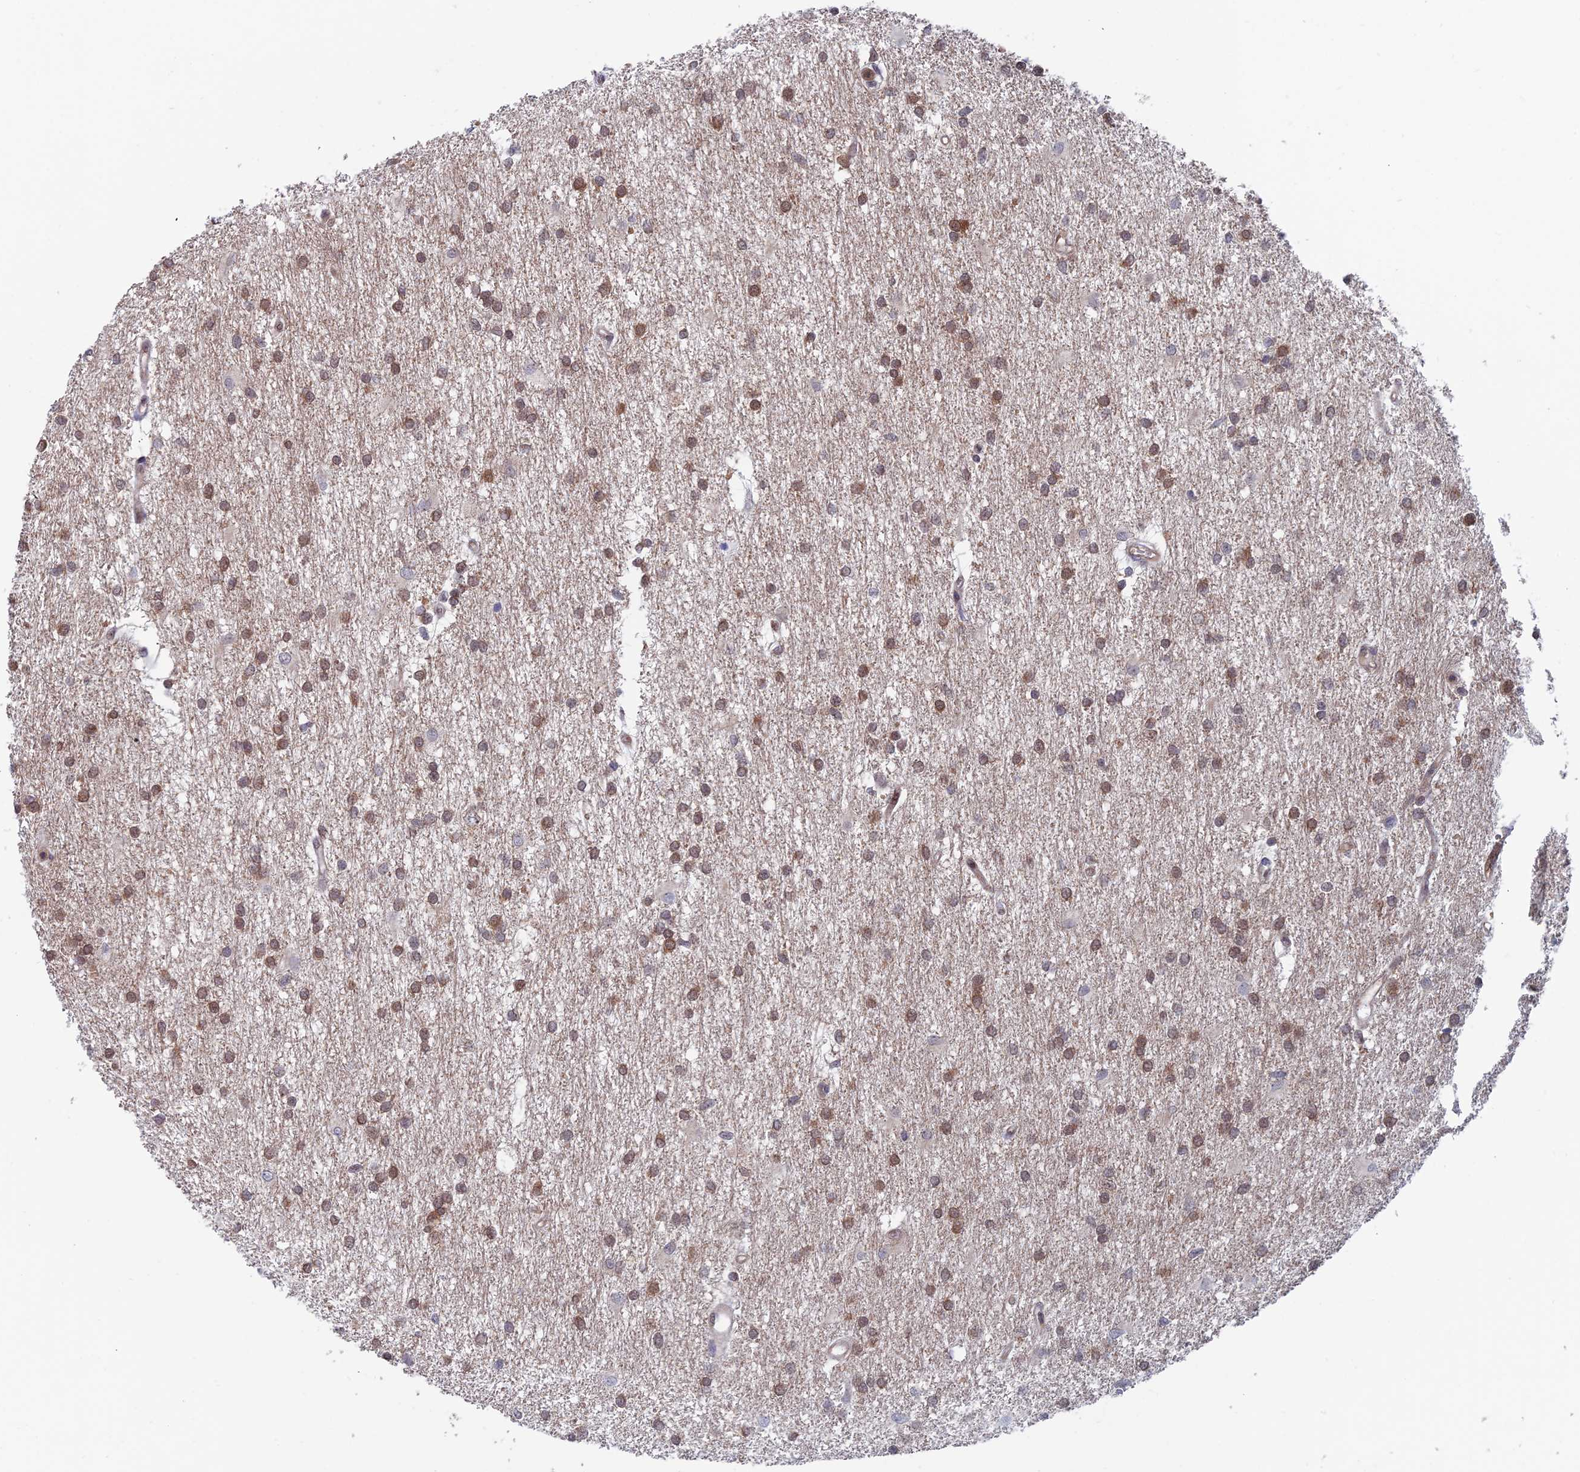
{"staining": {"intensity": "moderate", "quantity": ">75%", "location": "cytoplasmic/membranous,nuclear"}, "tissue": "glioma", "cell_type": "Tumor cells", "image_type": "cancer", "snomed": [{"axis": "morphology", "description": "Glioma, malignant, High grade"}, {"axis": "topography", "description": "Brain"}], "caption": "Glioma stained with IHC shows moderate cytoplasmic/membranous and nuclear expression in approximately >75% of tumor cells.", "gene": "IGBP1", "patient": {"sex": "male", "age": 77}}